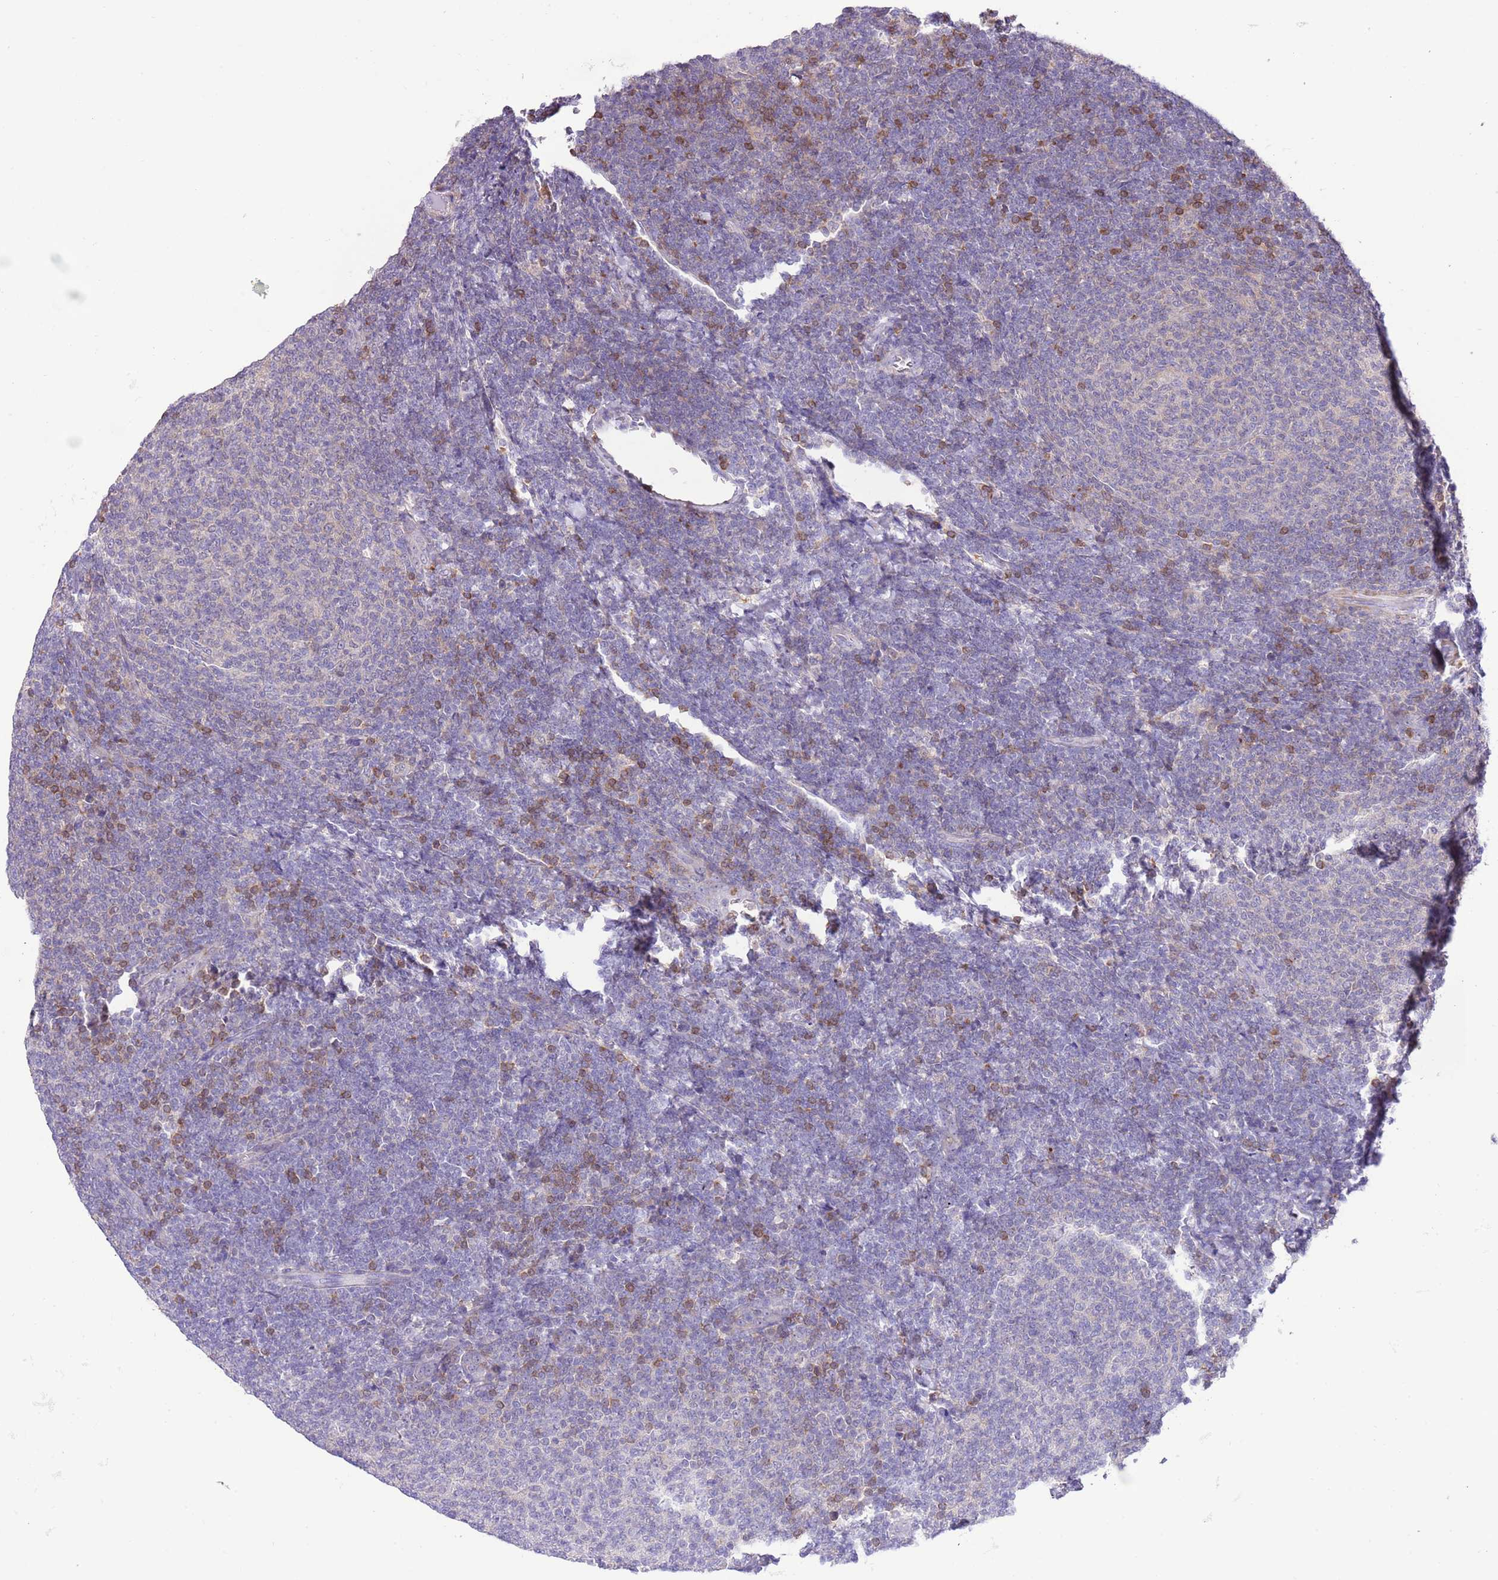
{"staining": {"intensity": "moderate", "quantity": "<25%", "location": "cytoplasmic/membranous"}, "tissue": "lymphoma", "cell_type": "Tumor cells", "image_type": "cancer", "snomed": [{"axis": "morphology", "description": "Malignant lymphoma, non-Hodgkin's type, Low grade"}, {"axis": "topography", "description": "Lymph node"}], "caption": "Immunohistochemistry (IHC) of lymphoma reveals low levels of moderate cytoplasmic/membranous staining in about <25% of tumor cells.", "gene": "PRR32", "patient": {"sex": "male", "age": 66}}